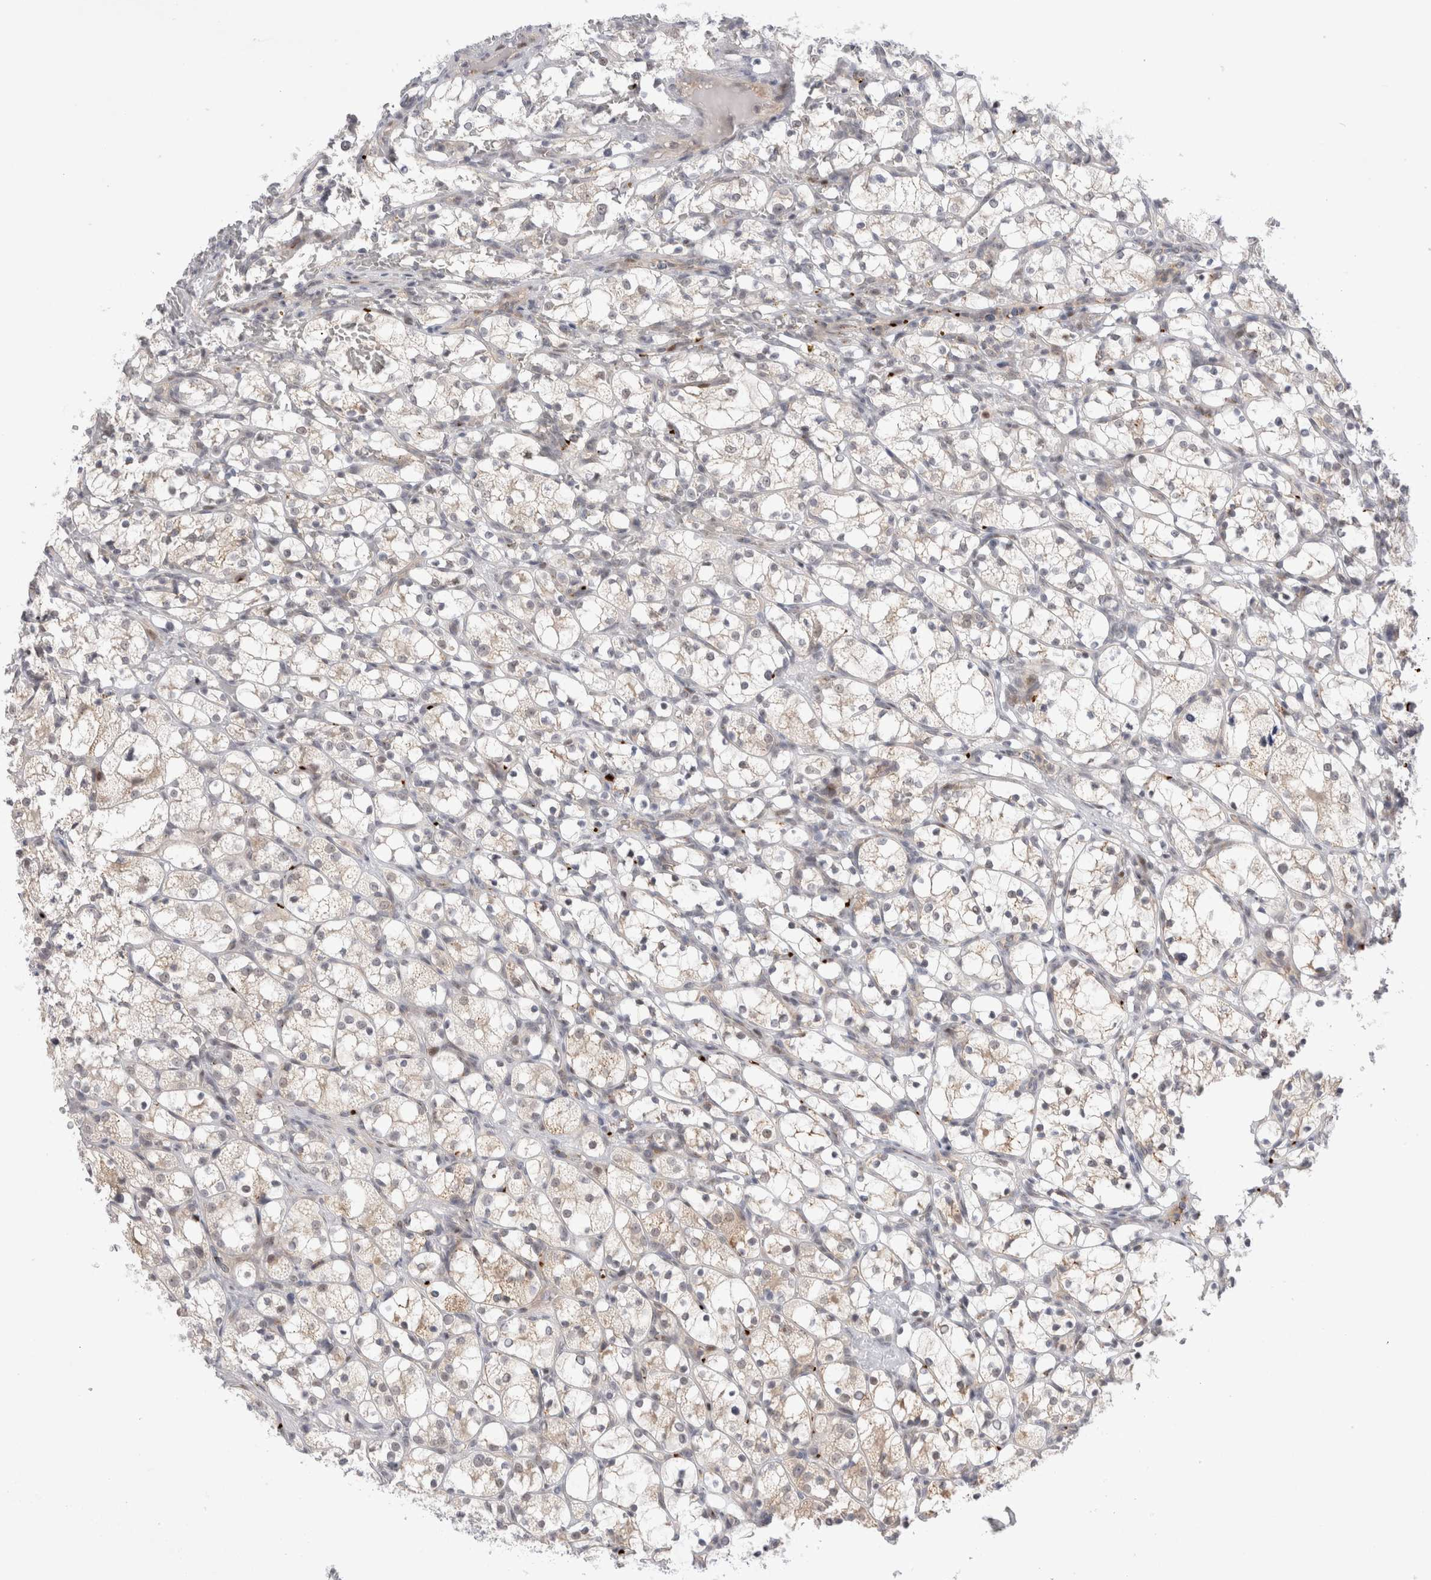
{"staining": {"intensity": "weak", "quantity": "<25%", "location": "cytoplasmic/membranous"}, "tissue": "renal cancer", "cell_type": "Tumor cells", "image_type": "cancer", "snomed": [{"axis": "morphology", "description": "Adenocarcinoma, NOS"}, {"axis": "topography", "description": "Kidney"}], "caption": "Immunohistochemistry (IHC) image of neoplastic tissue: adenocarcinoma (renal) stained with DAB (3,3'-diaminobenzidine) demonstrates no significant protein staining in tumor cells. (DAB (3,3'-diaminobenzidine) IHC with hematoxylin counter stain).", "gene": "VPS28", "patient": {"sex": "female", "age": 69}}